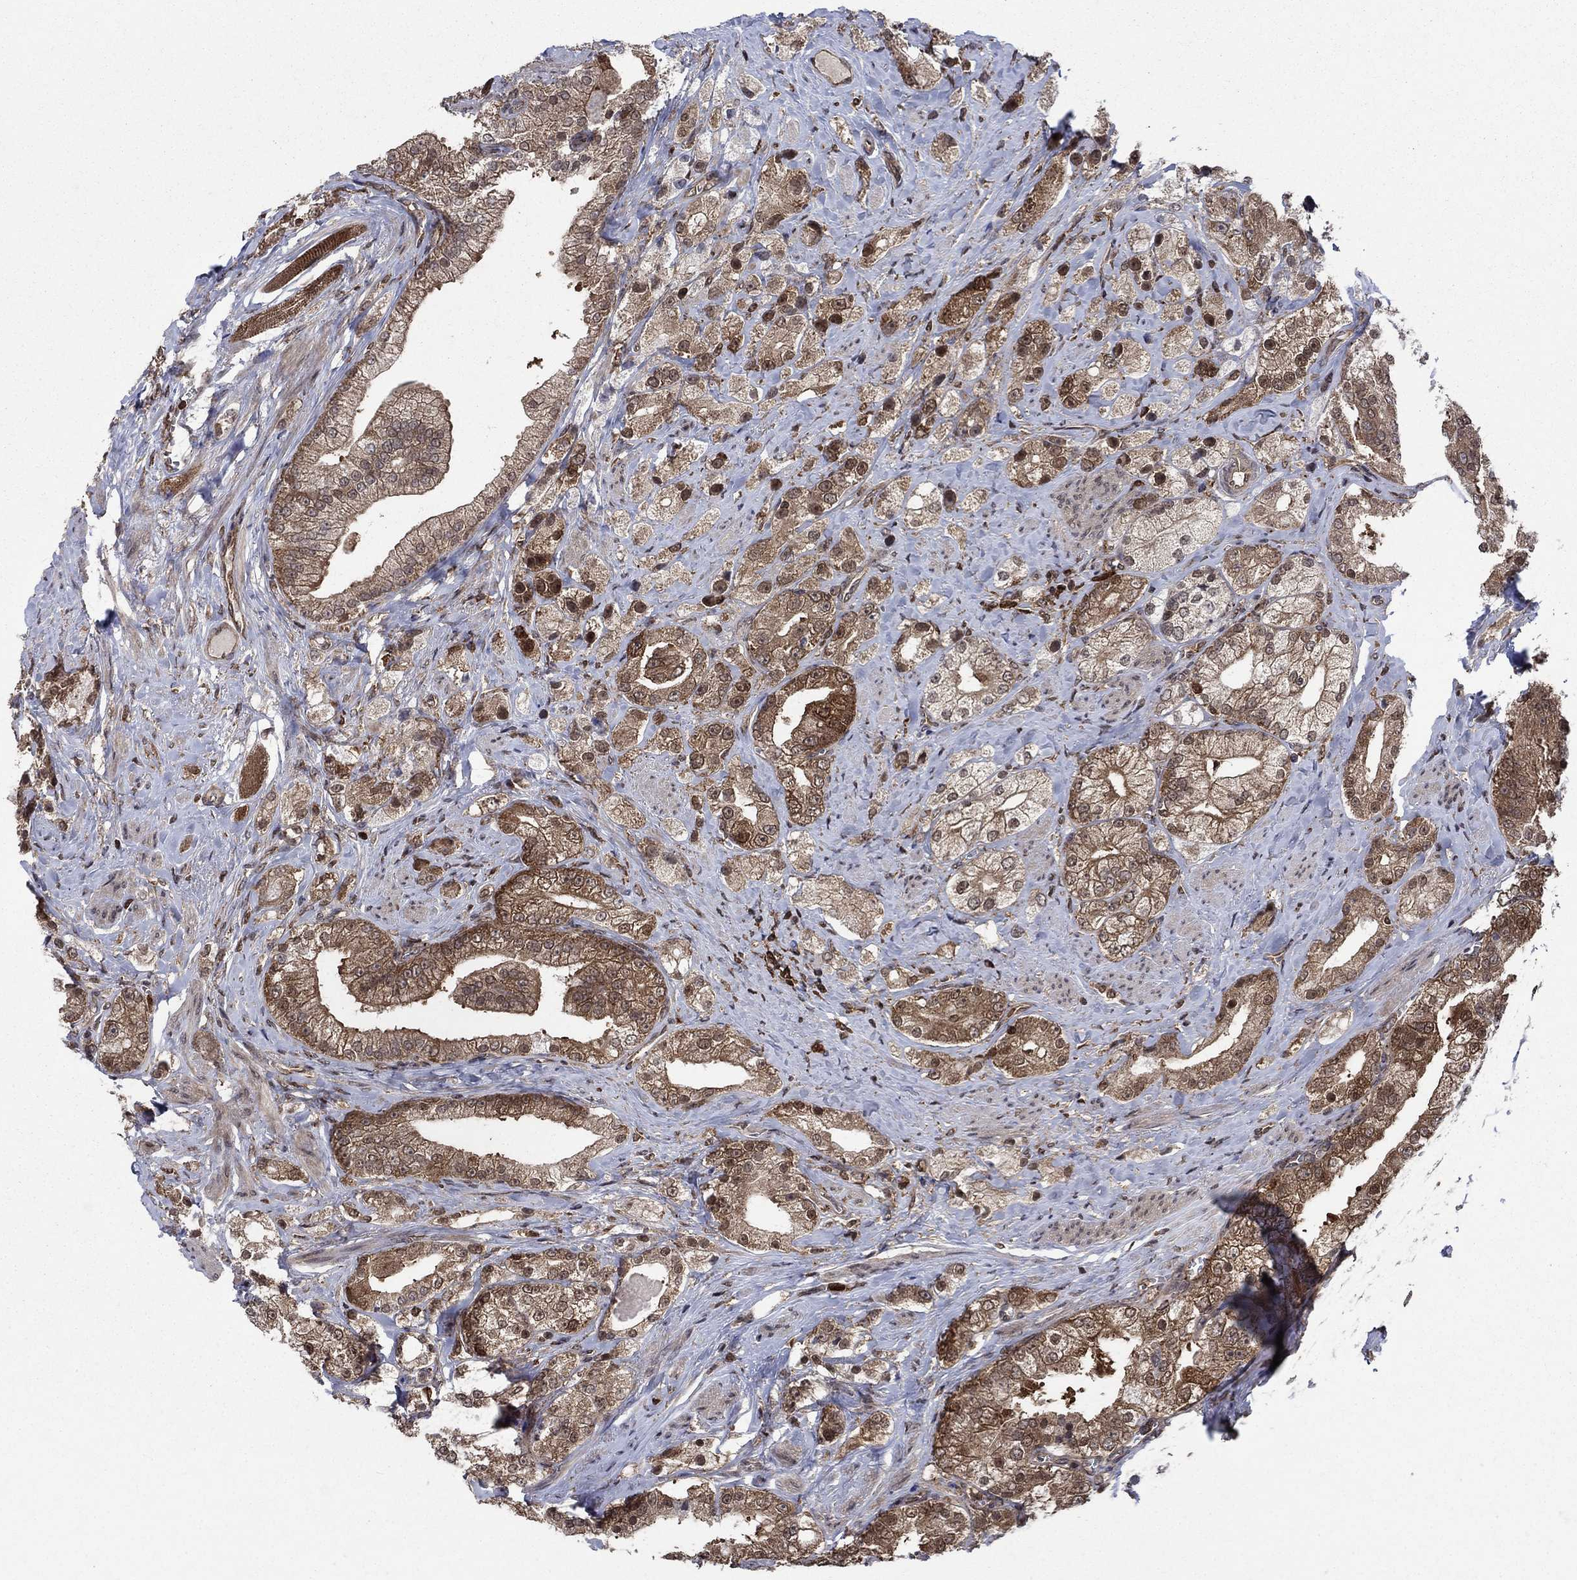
{"staining": {"intensity": "strong", "quantity": ">75%", "location": "cytoplasmic/membranous"}, "tissue": "prostate cancer", "cell_type": "Tumor cells", "image_type": "cancer", "snomed": [{"axis": "morphology", "description": "Adenocarcinoma, NOS"}, {"axis": "topography", "description": "Prostate and seminal vesicle, NOS"}, {"axis": "topography", "description": "Prostate"}], "caption": "This image displays immunohistochemistry (IHC) staining of prostate cancer, with high strong cytoplasmic/membranous expression in approximately >75% of tumor cells.", "gene": "CACYBP", "patient": {"sex": "male", "age": 67}}